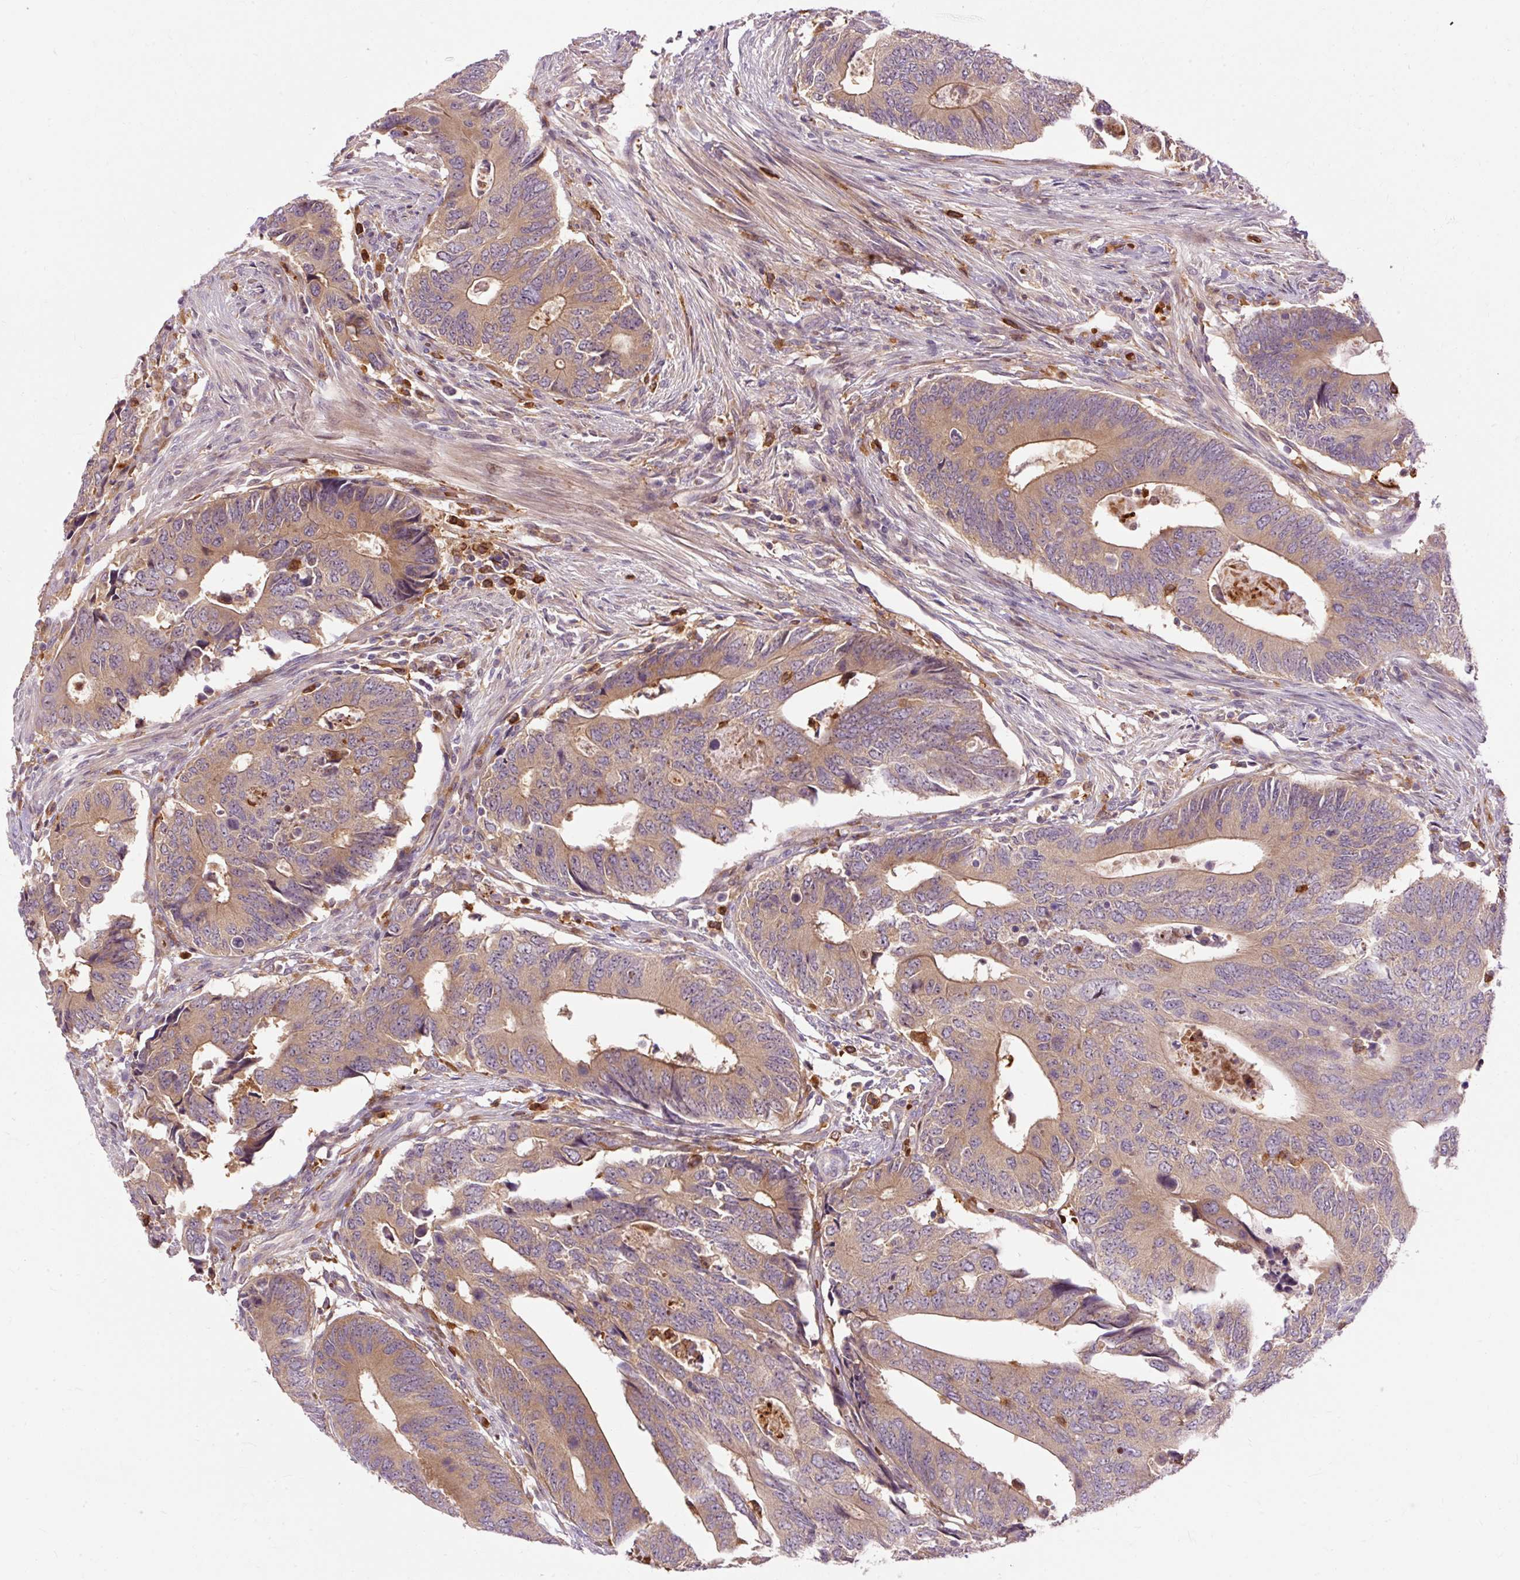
{"staining": {"intensity": "moderate", "quantity": ">75%", "location": "cytoplasmic/membranous"}, "tissue": "colorectal cancer", "cell_type": "Tumor cells", "image_type": "cancer", "snomed": [{"axis": "morphology", "description": "Adenocarcinoma, NOS"}, {"axis": "topography", "description": "Colon"}], "caption": "Protein staining of colorectal adenocarcinoma tissue displays moderate cytoplasmic/membranous staining in about >75% of tumor cells.", "gene": "CEBPZ", "patient": {"sex": "male", "age": 87}}